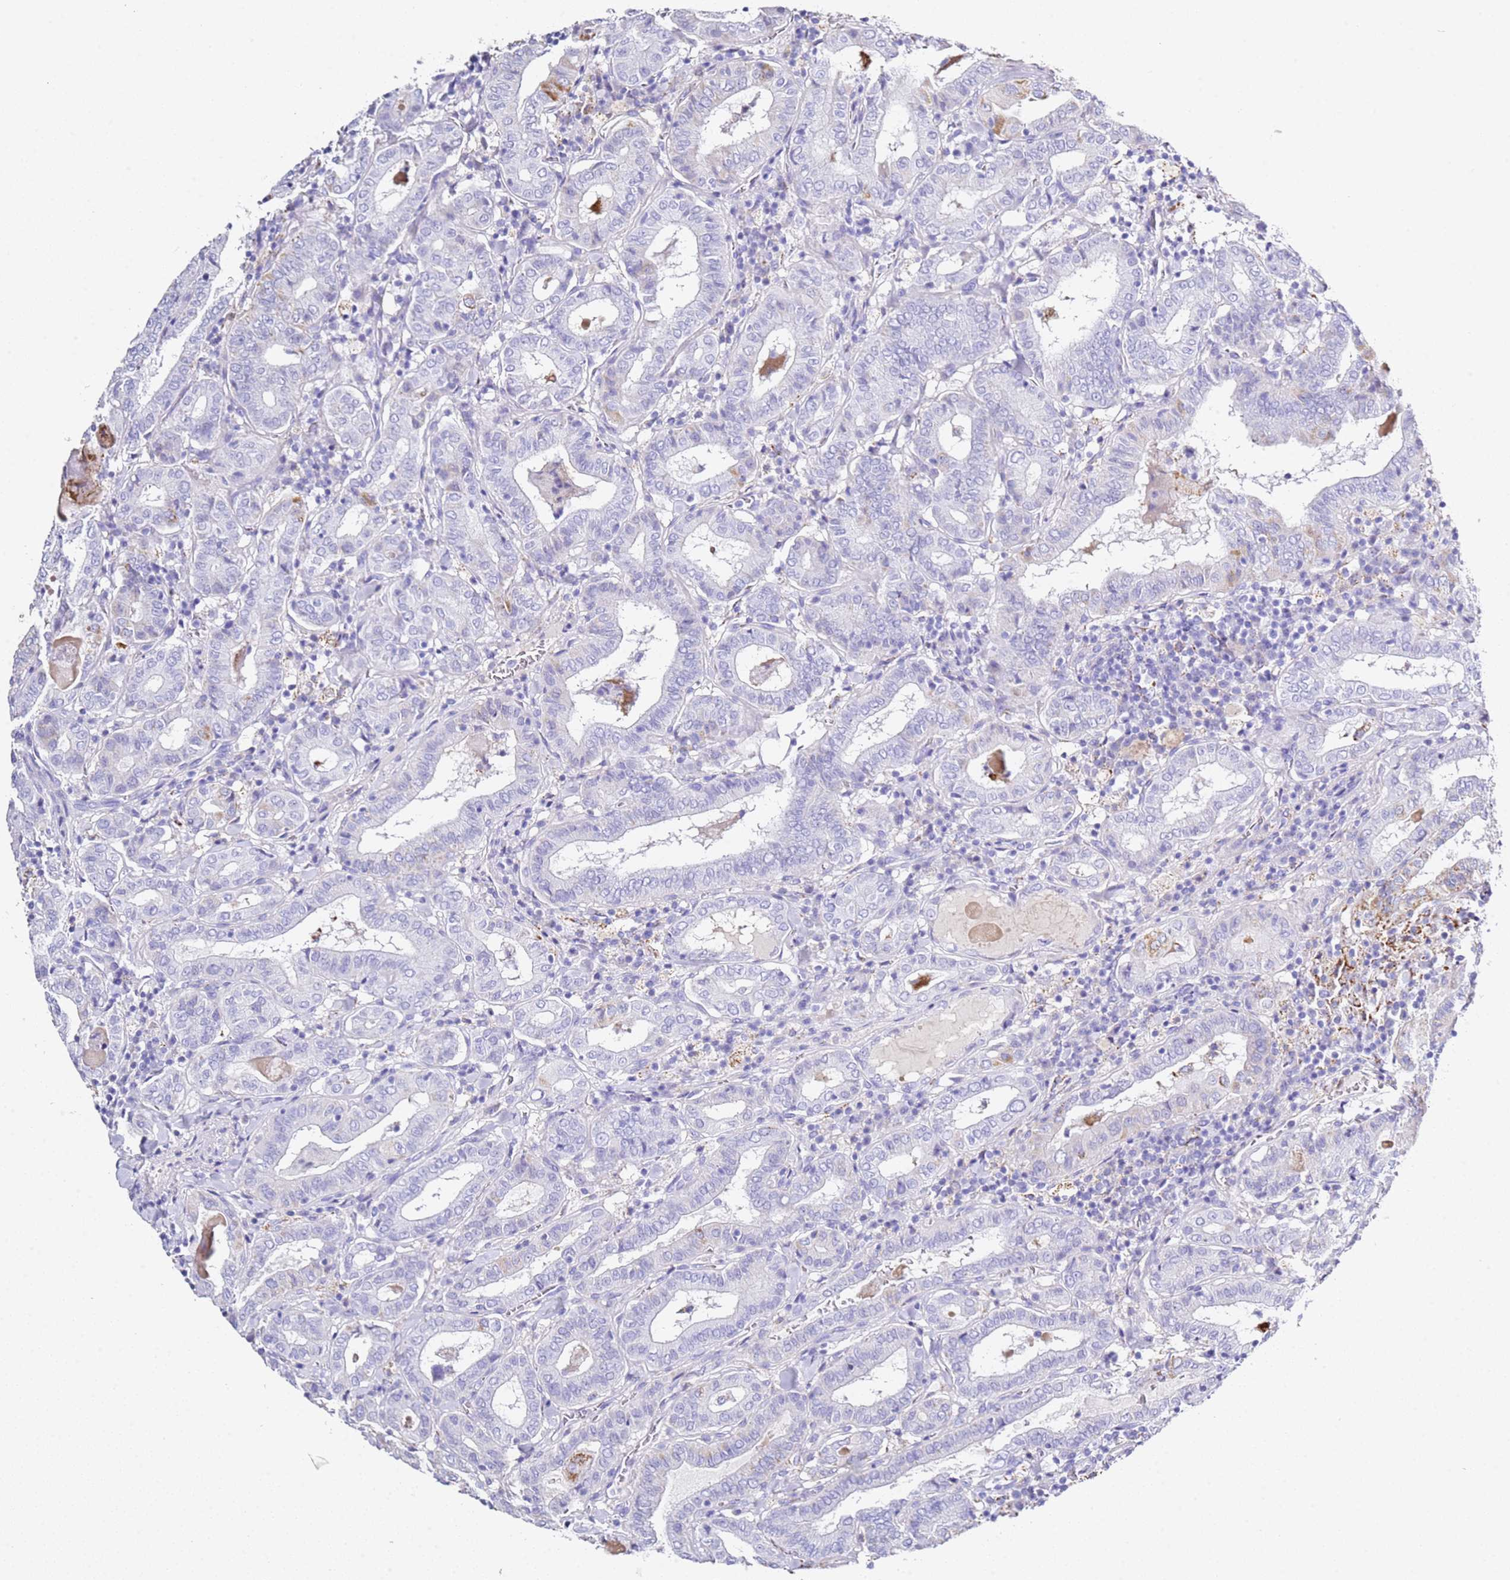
{"staining": {"intensity": "moderate", "quantity": "<25%", "location": "cytoplasmic/membranous"}, "tissue": "thyroid cancer", "cell_type": "Tumor cells", "image_type": "cancer", "snomed": [{"axis": "morphology", "description": "Papillary adenocarcinoma, NOS"}, {"axis": "topography", "description": "Thyroid gland"}], "caption": "Protein staining reveals moderate cytoplasmic/membranous positivity in approximately <25% of tumor cells in papillary adenocarcinoma (thyroid).", "gene": "PTBP2", "patient": {"sex": "female", "age": 72}}